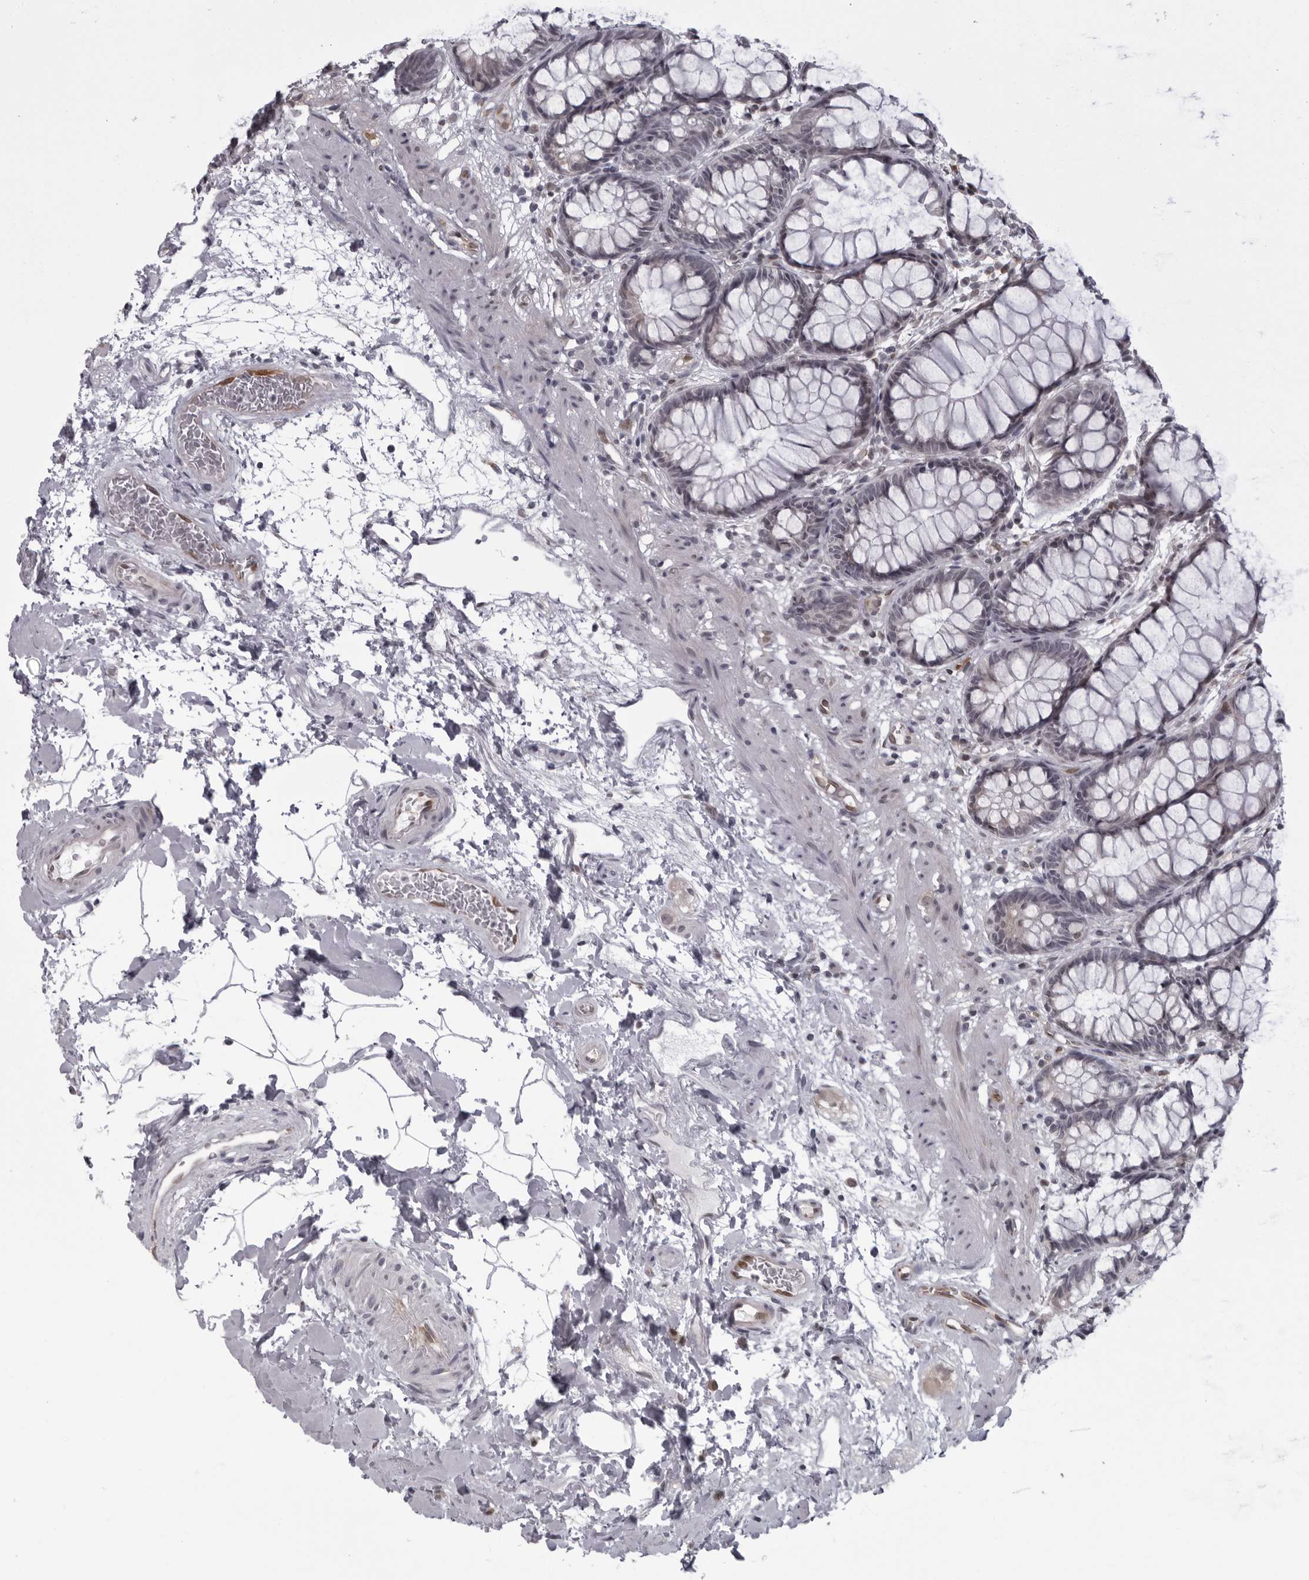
{"staining": {"intensity": "negative", "quantity": "none", "location": "none"}, "tissue": "rectum", "cell_type": "Glandular cells", "image_type": "normal", "snomed": [{"axis": "morphology", "description": "Normal tissue, NOS"}, {"axis": "topography", "description": "Rectum"}], "caption": "A photomicrograph of human rectum is negative for staining in glandular cells. (Stains: DAB immunohistochemistry (IHC) with hematoxylin counter stain, Microscopy: brightfield microscopy at high magnification).", "gene": "MAPK12", "patient": {"sex": "male", "age": 64}}